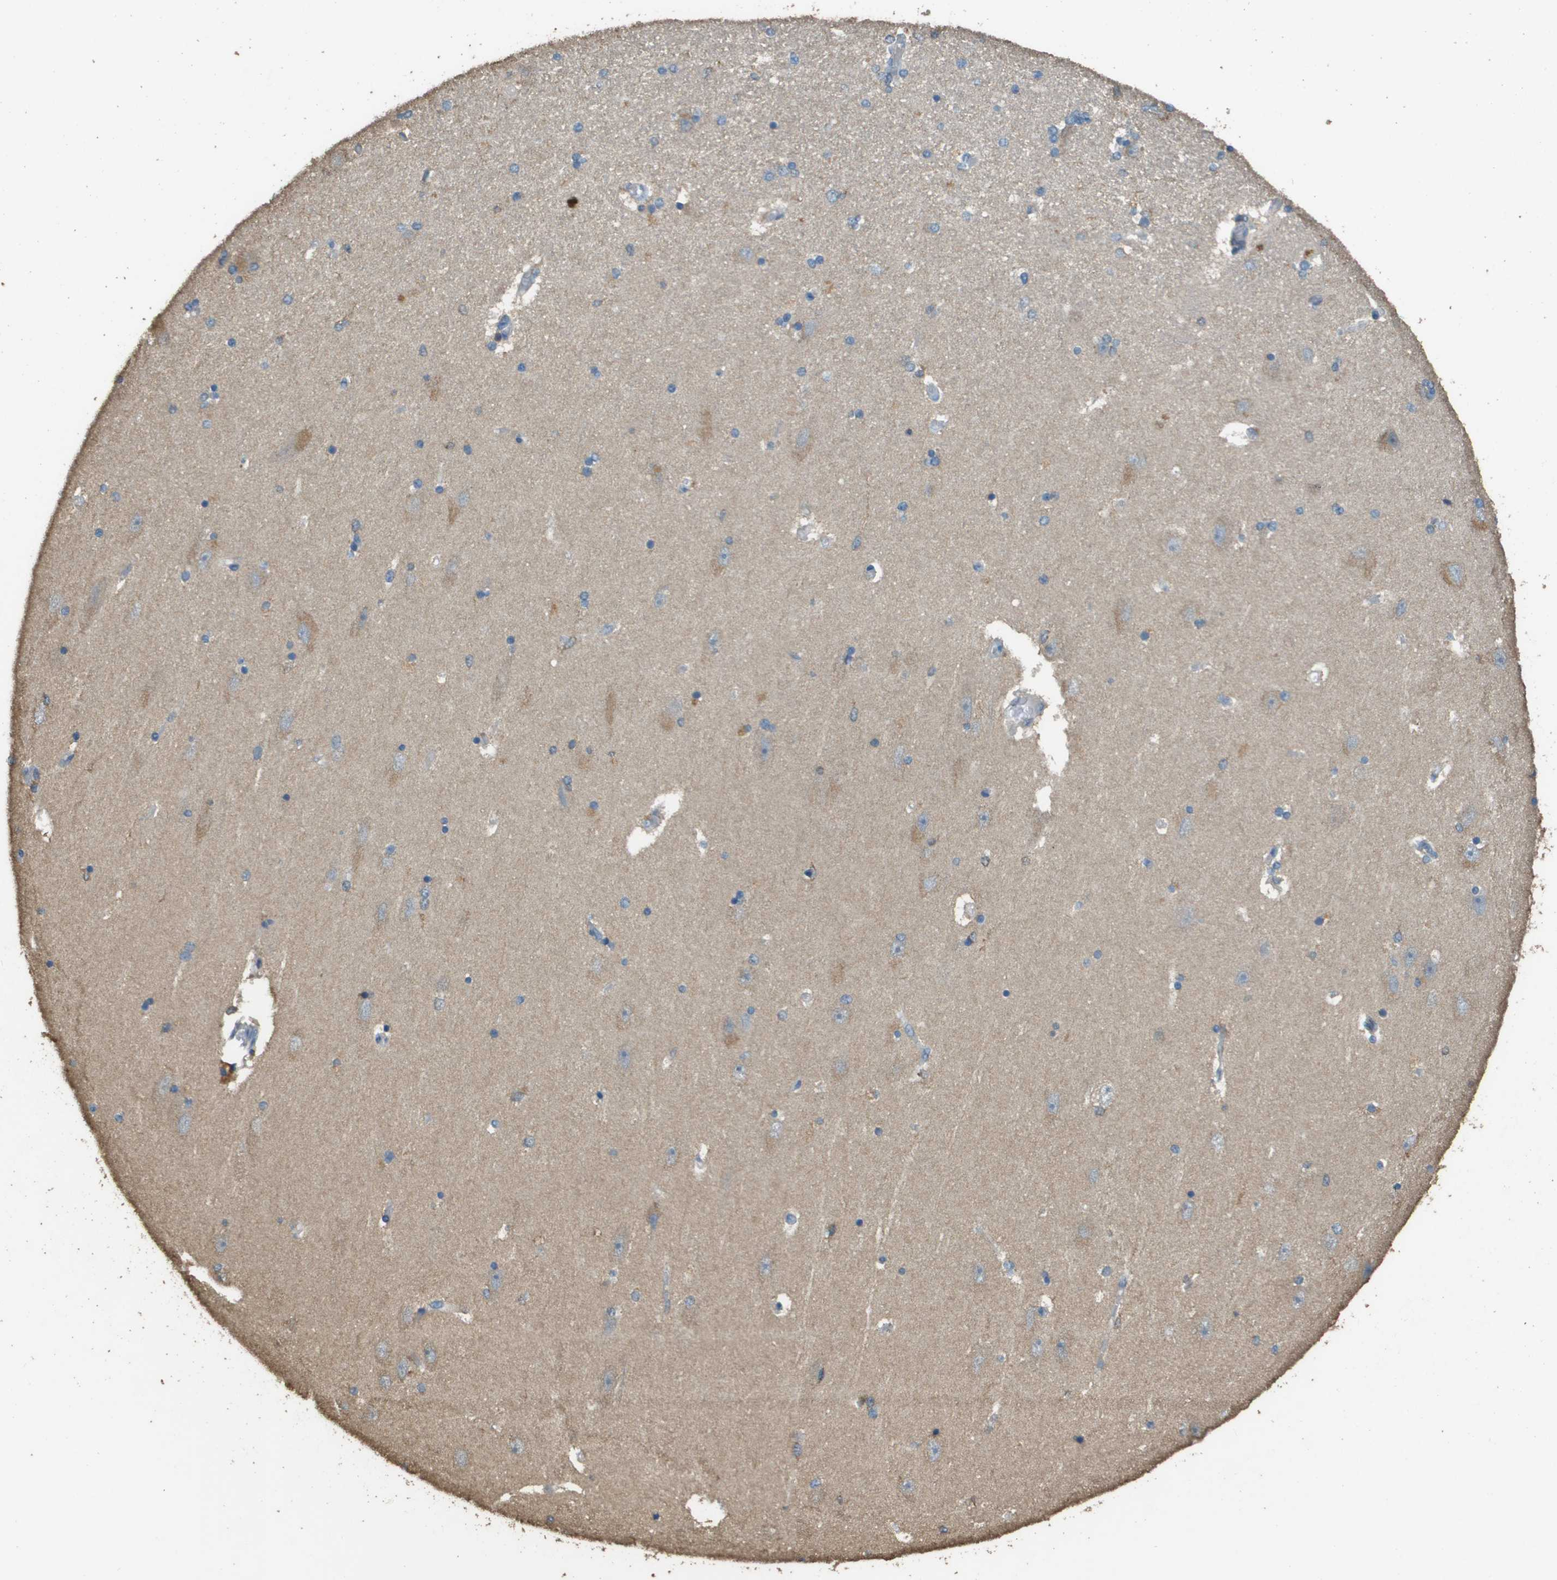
{"staining": {"intensity": "weak", "quantity": "25%-75%", "location": "cytoplasmic/membranous"}, "tissue": "hippocampus", "cell_type": "Glial cells", "image_type": "normal", "snomed": [{"axis": "morphology", "description": "Normal tissue, NOS"}, {"axis": "topography", "description": "Hippocampus"}], "caption": "Glial cells demonstrate low levels of weak cytoplasmic/membranous staining in about 25%-75% of cells in normal hippocampus.", "gene": "MS4A7", "patient": {"sex": "female", "age": 54}}